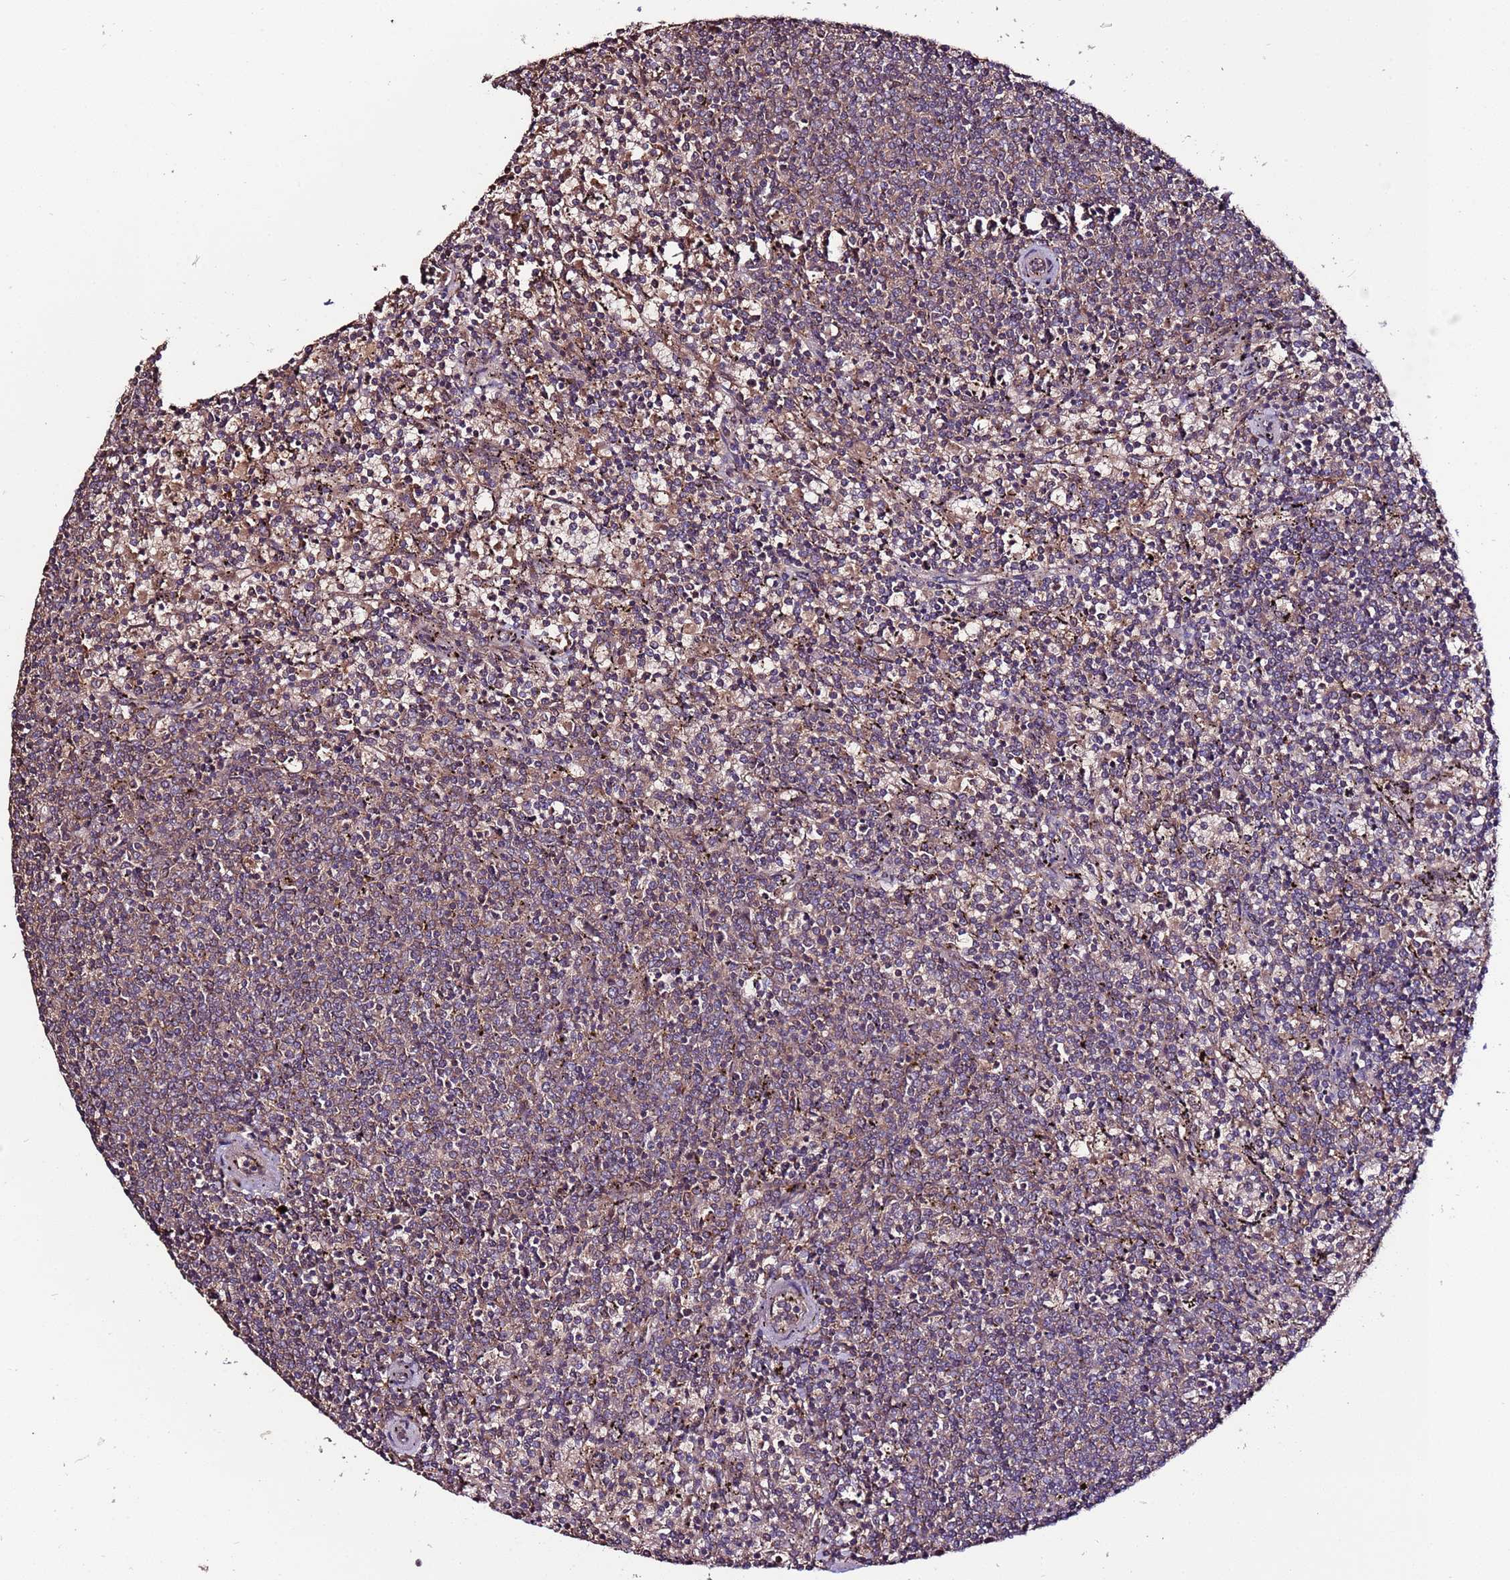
{"staining": {"intensity": "weak", "quantity": "<25%", "location": "cytoplasmic/membranous"}, "tissue": "lymphoma", "cell_type": "Tumor cells", "image_type": "cancer", "snomed": [{"axis": "morphology", "description": "Malignant lymphoma, non-Hodgkin's type, Low grade"}, {"axis": "topography", "description": "Spleen"}], "caption": "The immunohistochemistry photomicrograph has no significant expression in tumor cells of low-grade malignant lymphoma, non-Hodgkin's type tissue.", "gene": "RPS15A", "patient": {"sex": "female", "age": 50}}